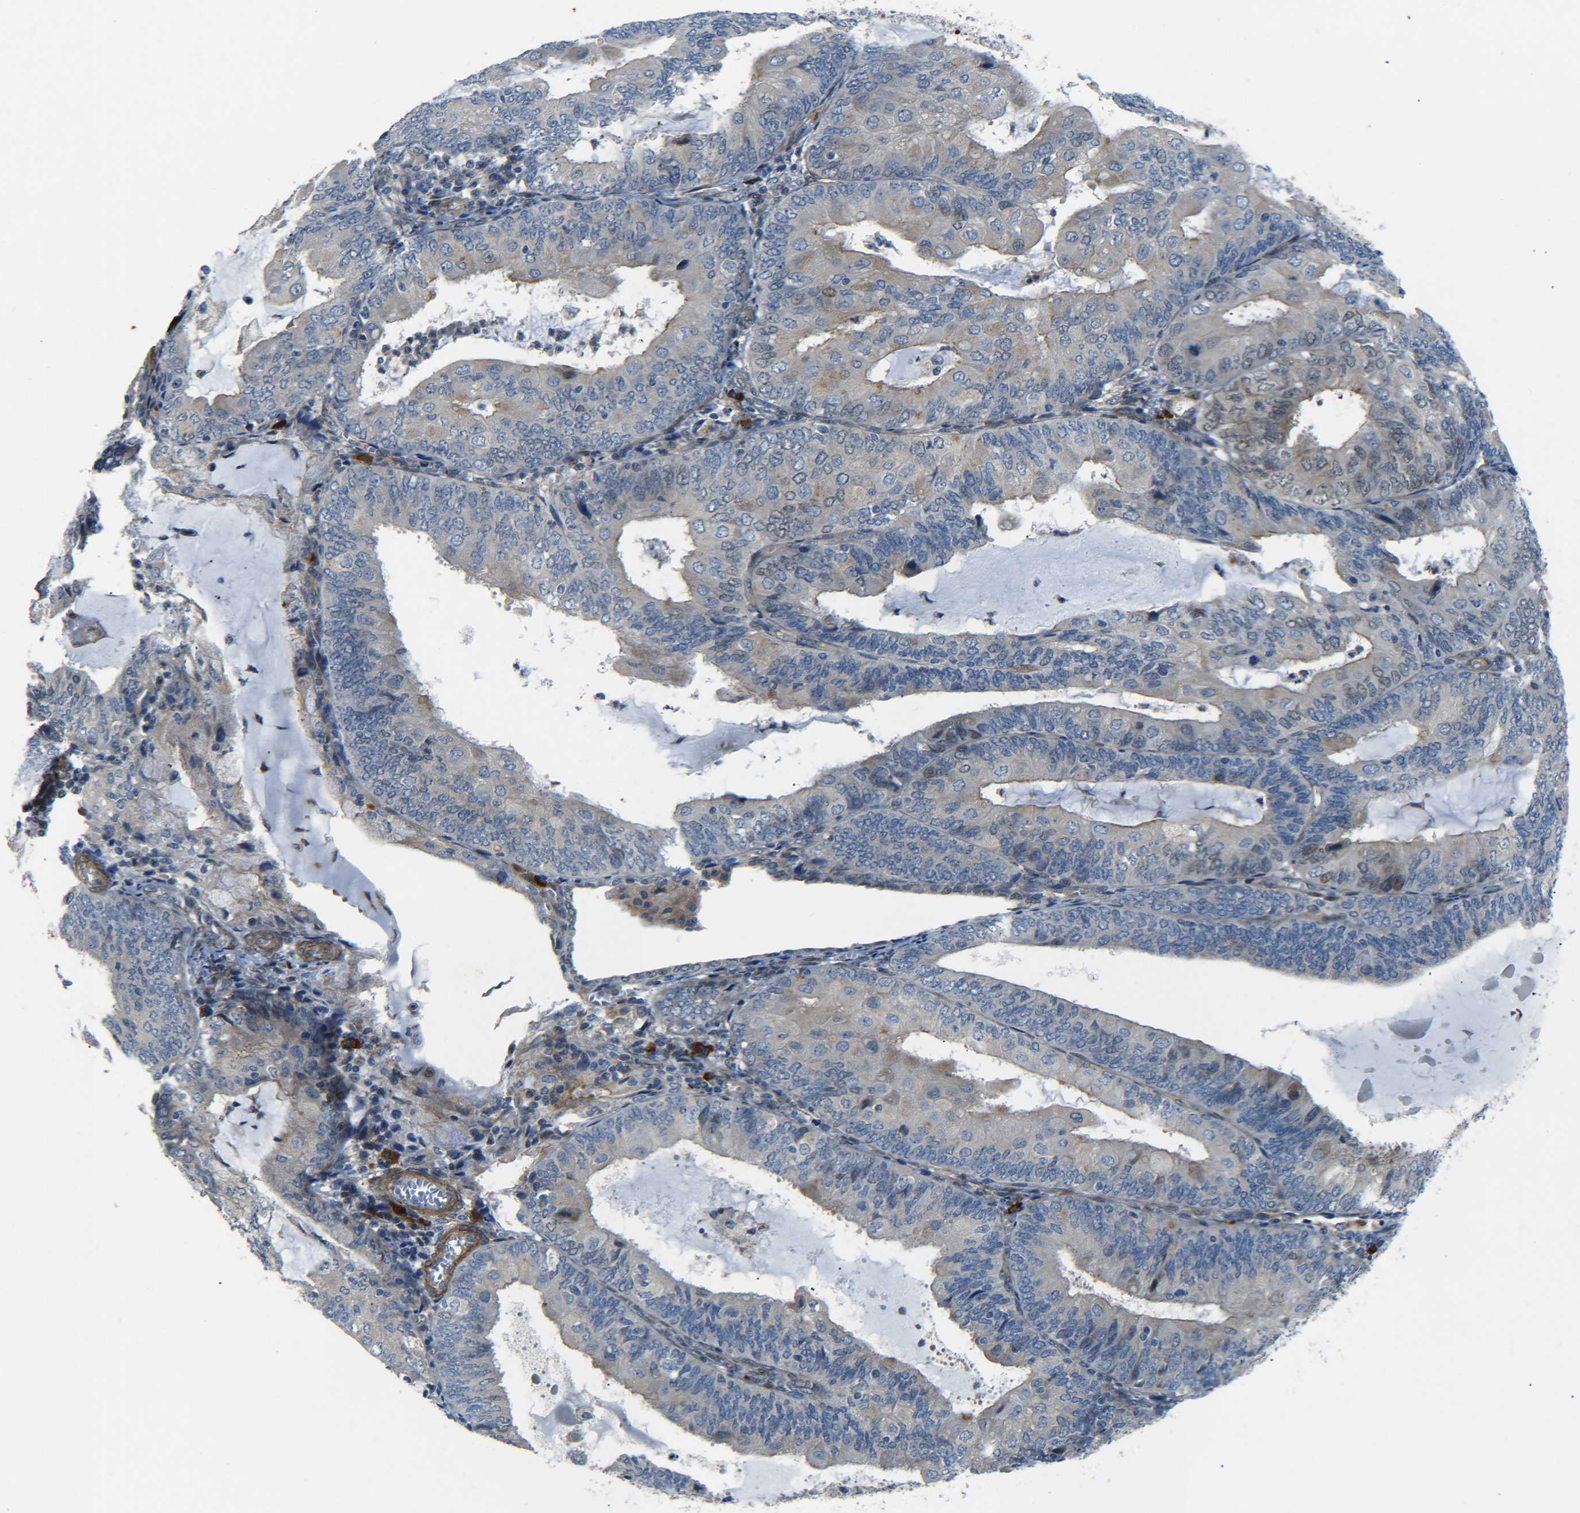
{"staining": {"intensity": "weak", "quantity": "<25%", "location": "cytoplasmic/membranous,nuclear"}, "tissue": "endometrial cancer", "cell_type": "Tumor cells", "image_type": "cancer", "snomed": [{"axis": "morphology", "description": "Adenocarcinoma, NOS"}, {"axis": "topography", "description": "Endometrium"}], "caption": "Immunohistochemistry histopathology image of human endometrial cancer (adenocarcinoma) stained for a protein (brown), which displays no staining in tumor cells.", "gene": "MEIS1", "patient": {"sex": "female", "age": 81}}